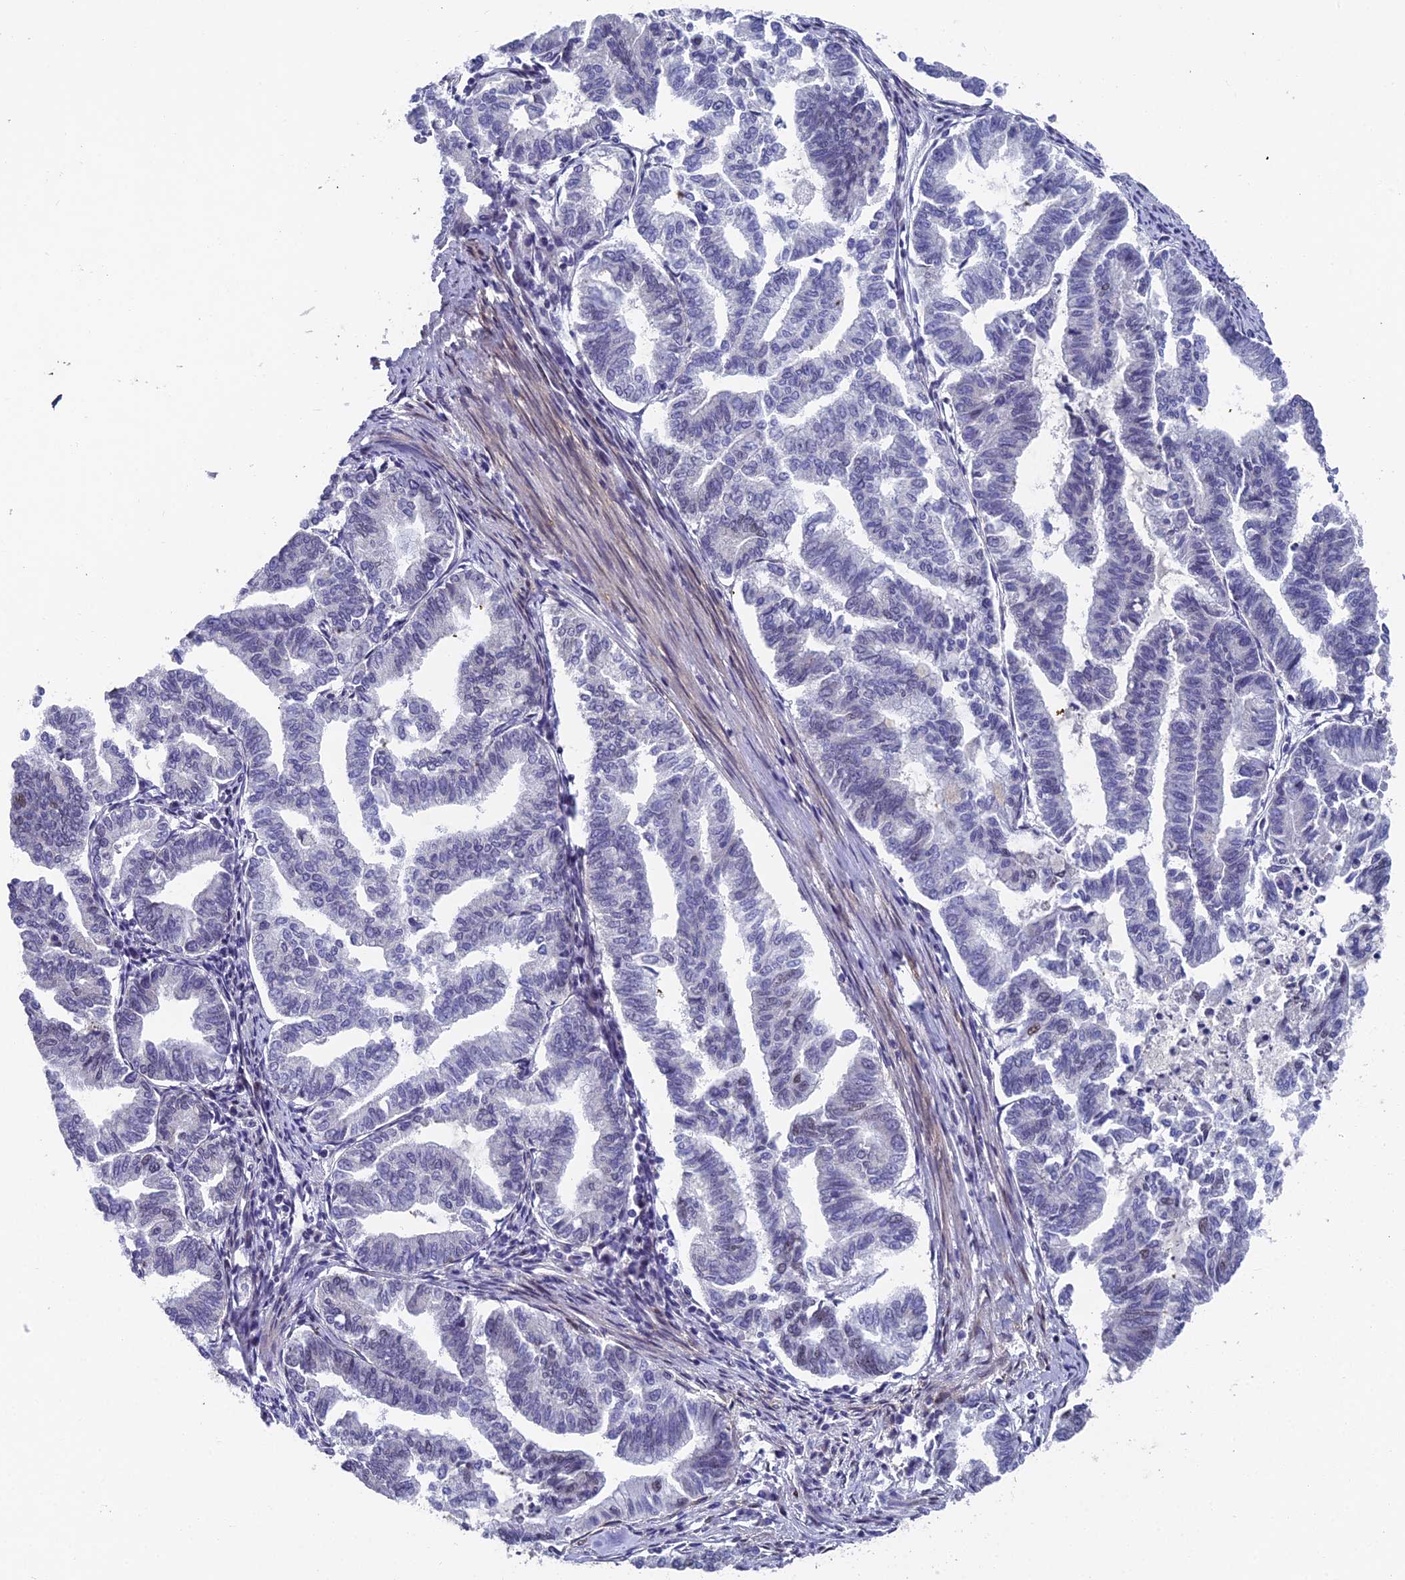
{"staining": {"intensity": "negative", "quantity": "none", "location": "none"}, "tissue": "endometrial cancer", "cell_type": "Tumor cells", "image_type": "cancer", "snomed": [{"axis": "morphology", "description": "Adenocarcinoma, NOS"}, {"axis": "topography", "description": "Endometrium"}], "caption": "Human endometrial cancer stained for a protein using immunohistochemistry (IHC) exhibits no staining in tumor cells.", "gene": "XKR9", "patient": {"sex": "female", "age": 79}}